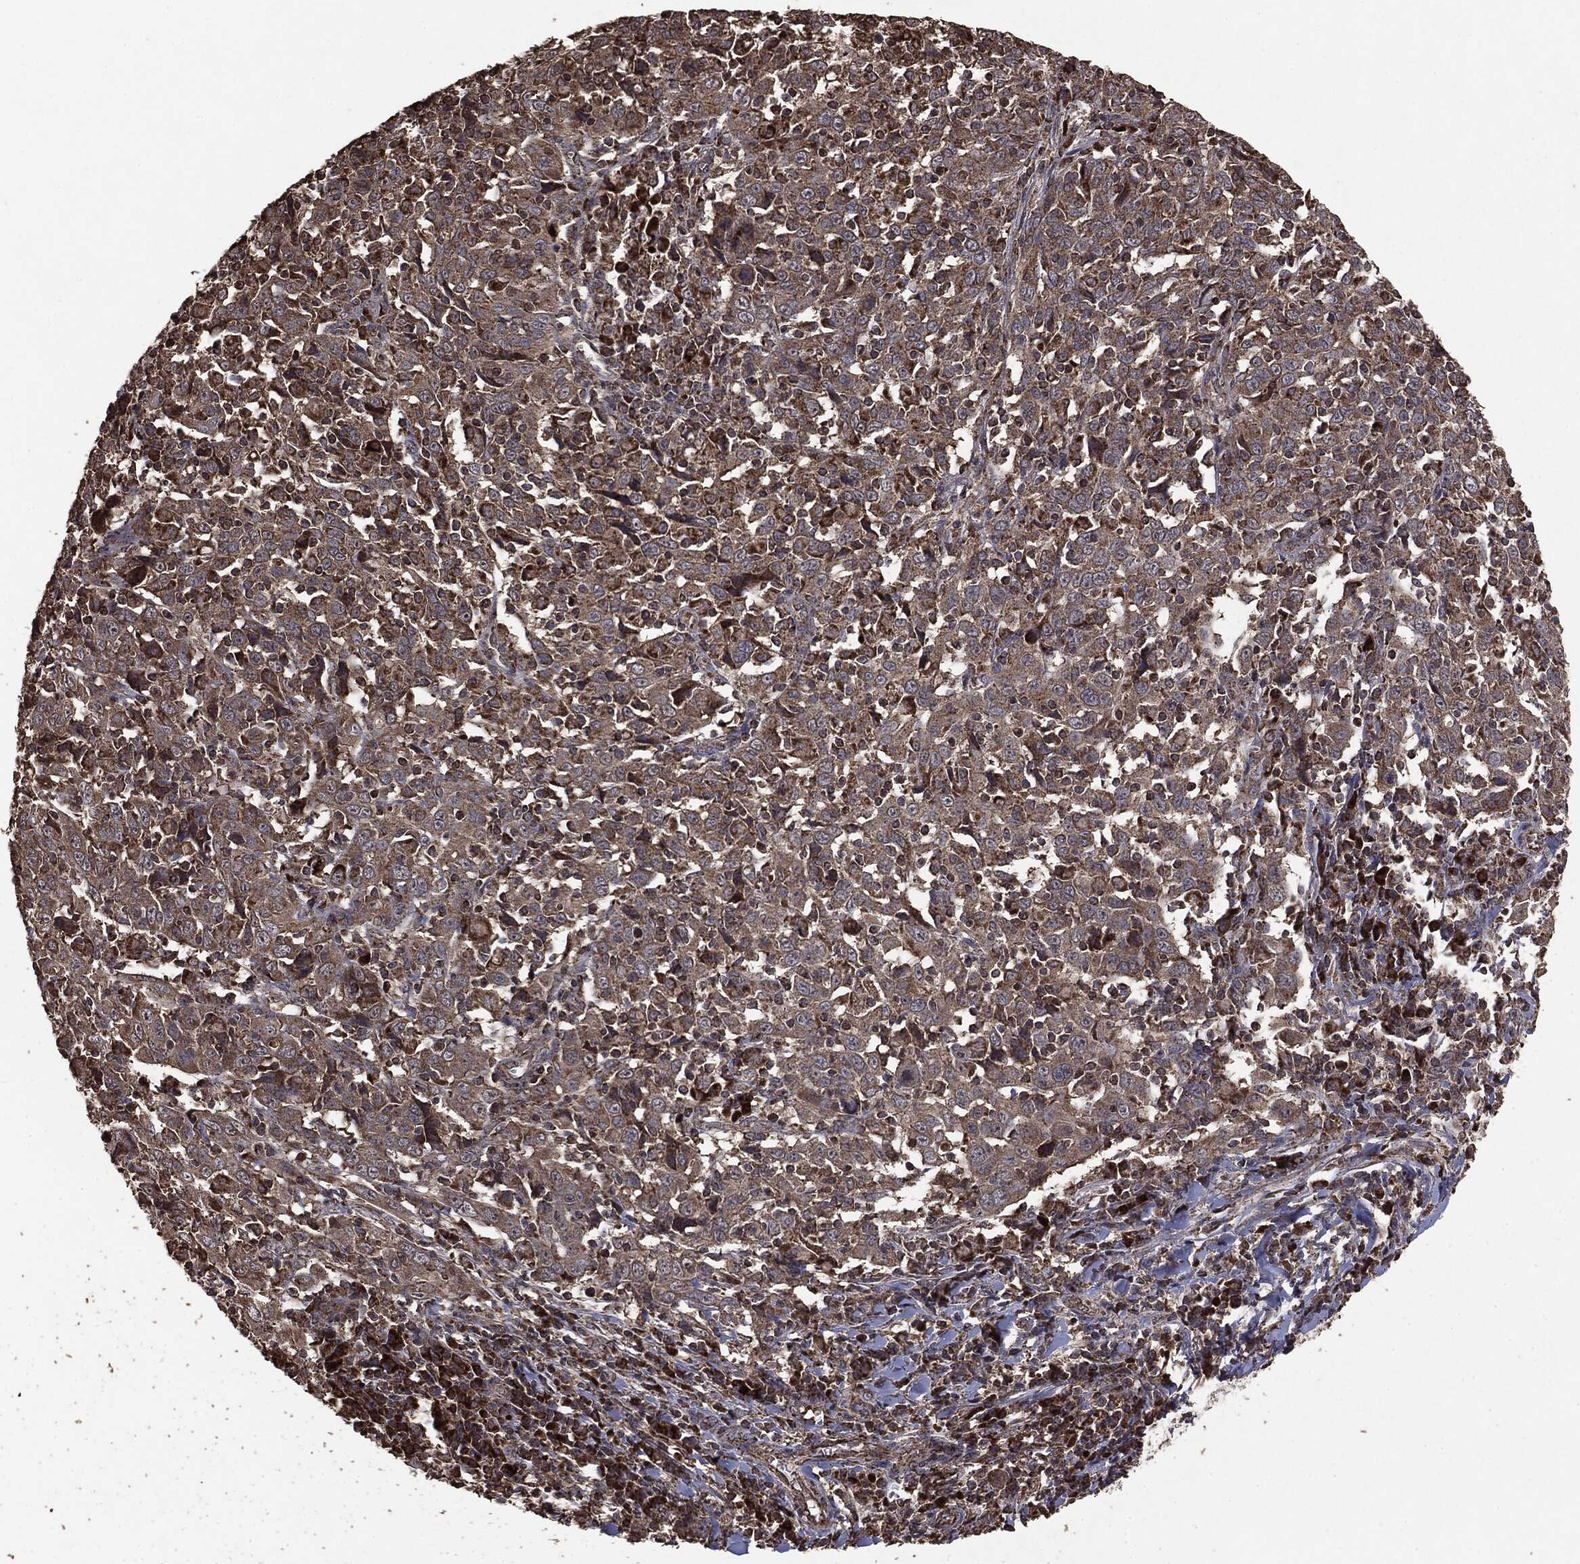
{"staining": {"intensity": "weak", "quantity": ">75%", "location": "cytoplasmic/membranous"}, "tissue": "cervical cancer", "cell_type": "Tumor cells", "image_type": "cancer", "snomed": [{"axis": "morphology", "description": "Squamous cell carcinoma, NOS"}, {"axis": "topography", "description": "Cervix"}], "caption": "Protein analysis of cervical squamous cell carcinoma tissue shows weak cytoplasmic/membranous positivity in about >75% of tumor cells. The staining was performed using DAB to visualize the protein expression in brown, while the nuclei were stained in blue with hematoxylin (Magnification: 20x).", "gene": "MTOR", "patient": {"sex": "female", "age": 46}}